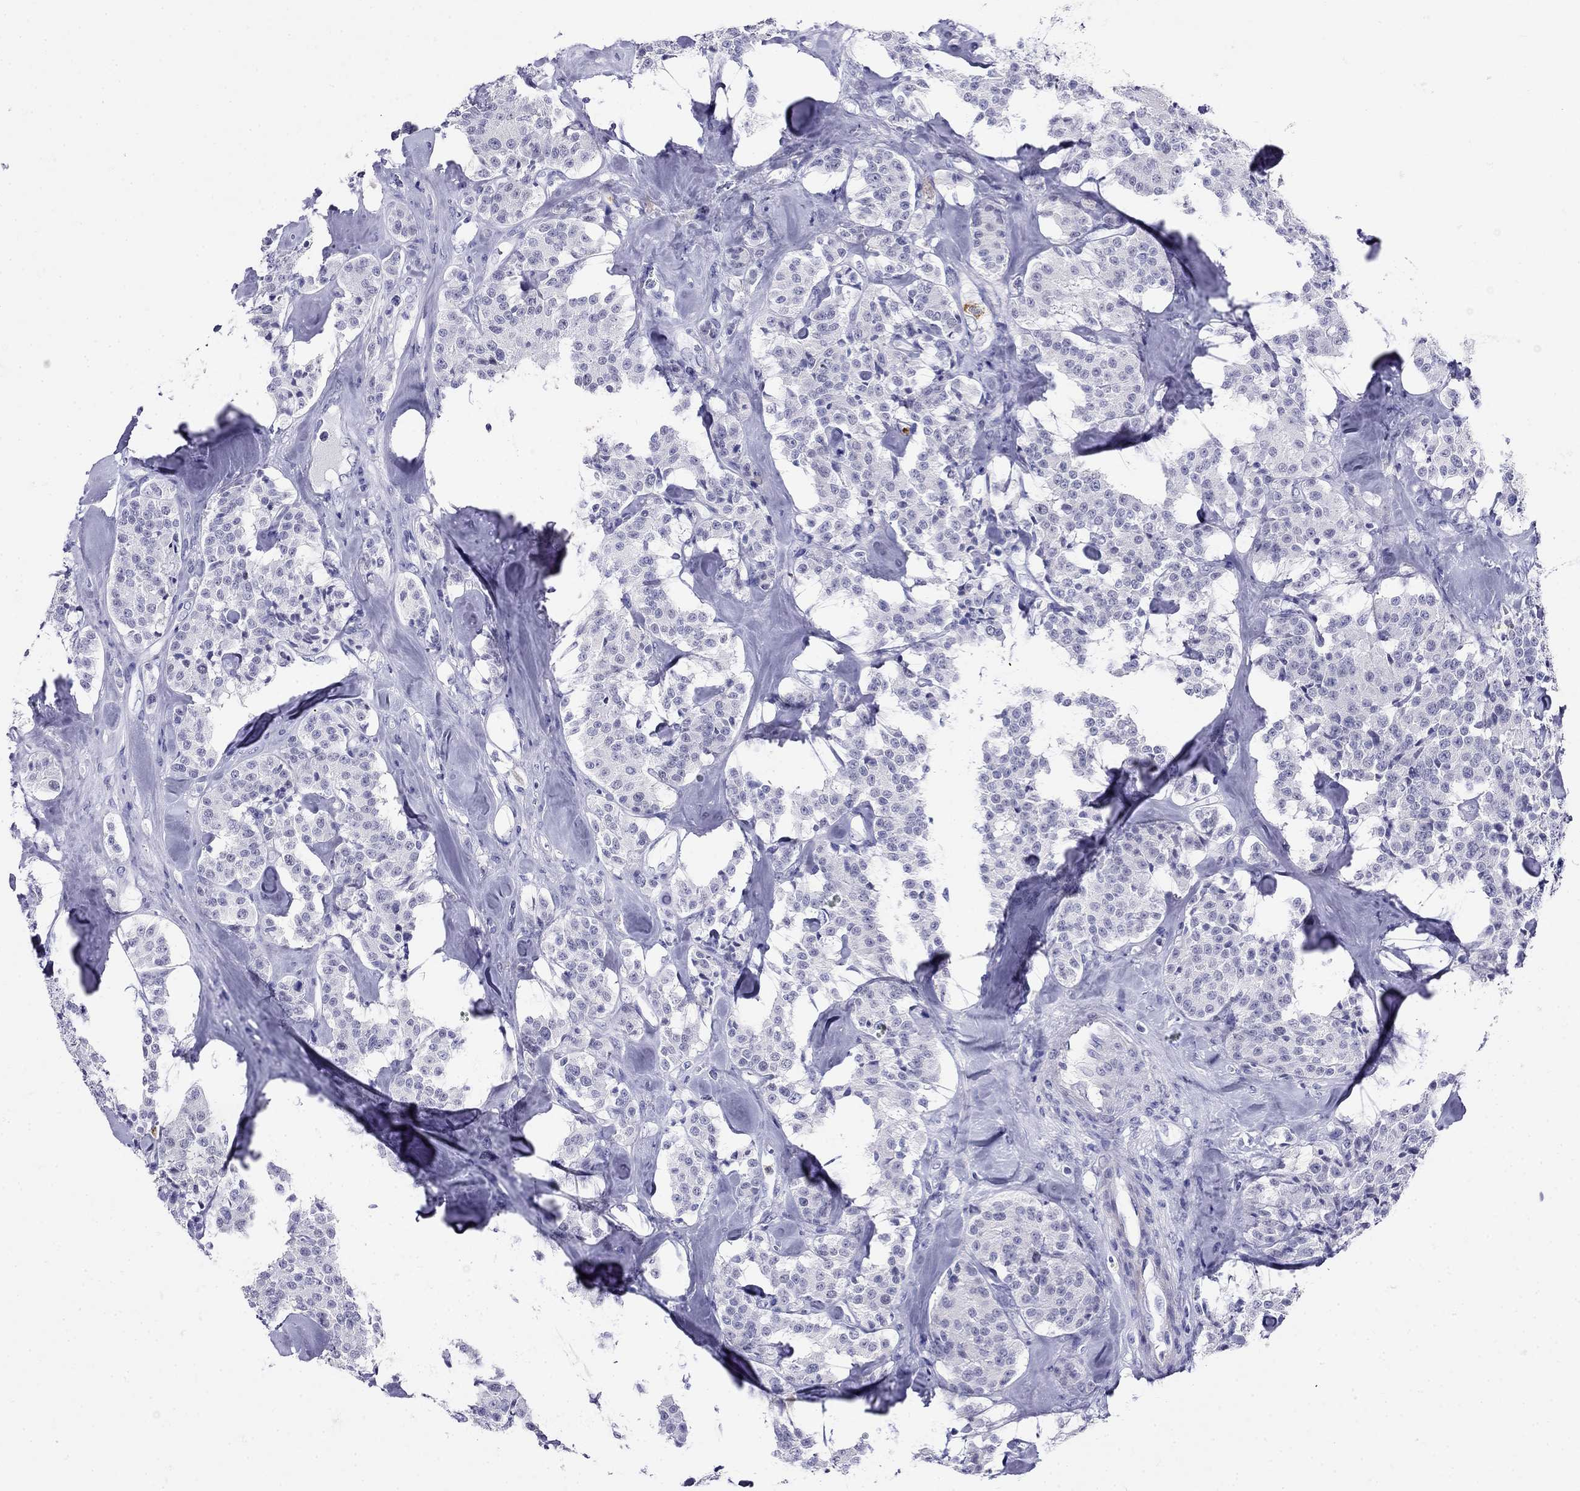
{"staining": {"intensity": "negative", "quantity": "none", "location": "none"}, "tissue": "carcinoid", "cell_type": "Tumor cells", "image_type": "cancer", "snomed": [{"axis": "morphology", "description": "Carcinoid, malignant, NOS"}, {"axis": "topography", "description": "Pancreas"}], "caption": "This is an immunohistochemistry (IHC) photomicrograph of malignant carcinoid. There is no expression in tumor cells.", "gene": "PPP1R36", "patient": {"sex": "male", "age": 41}}